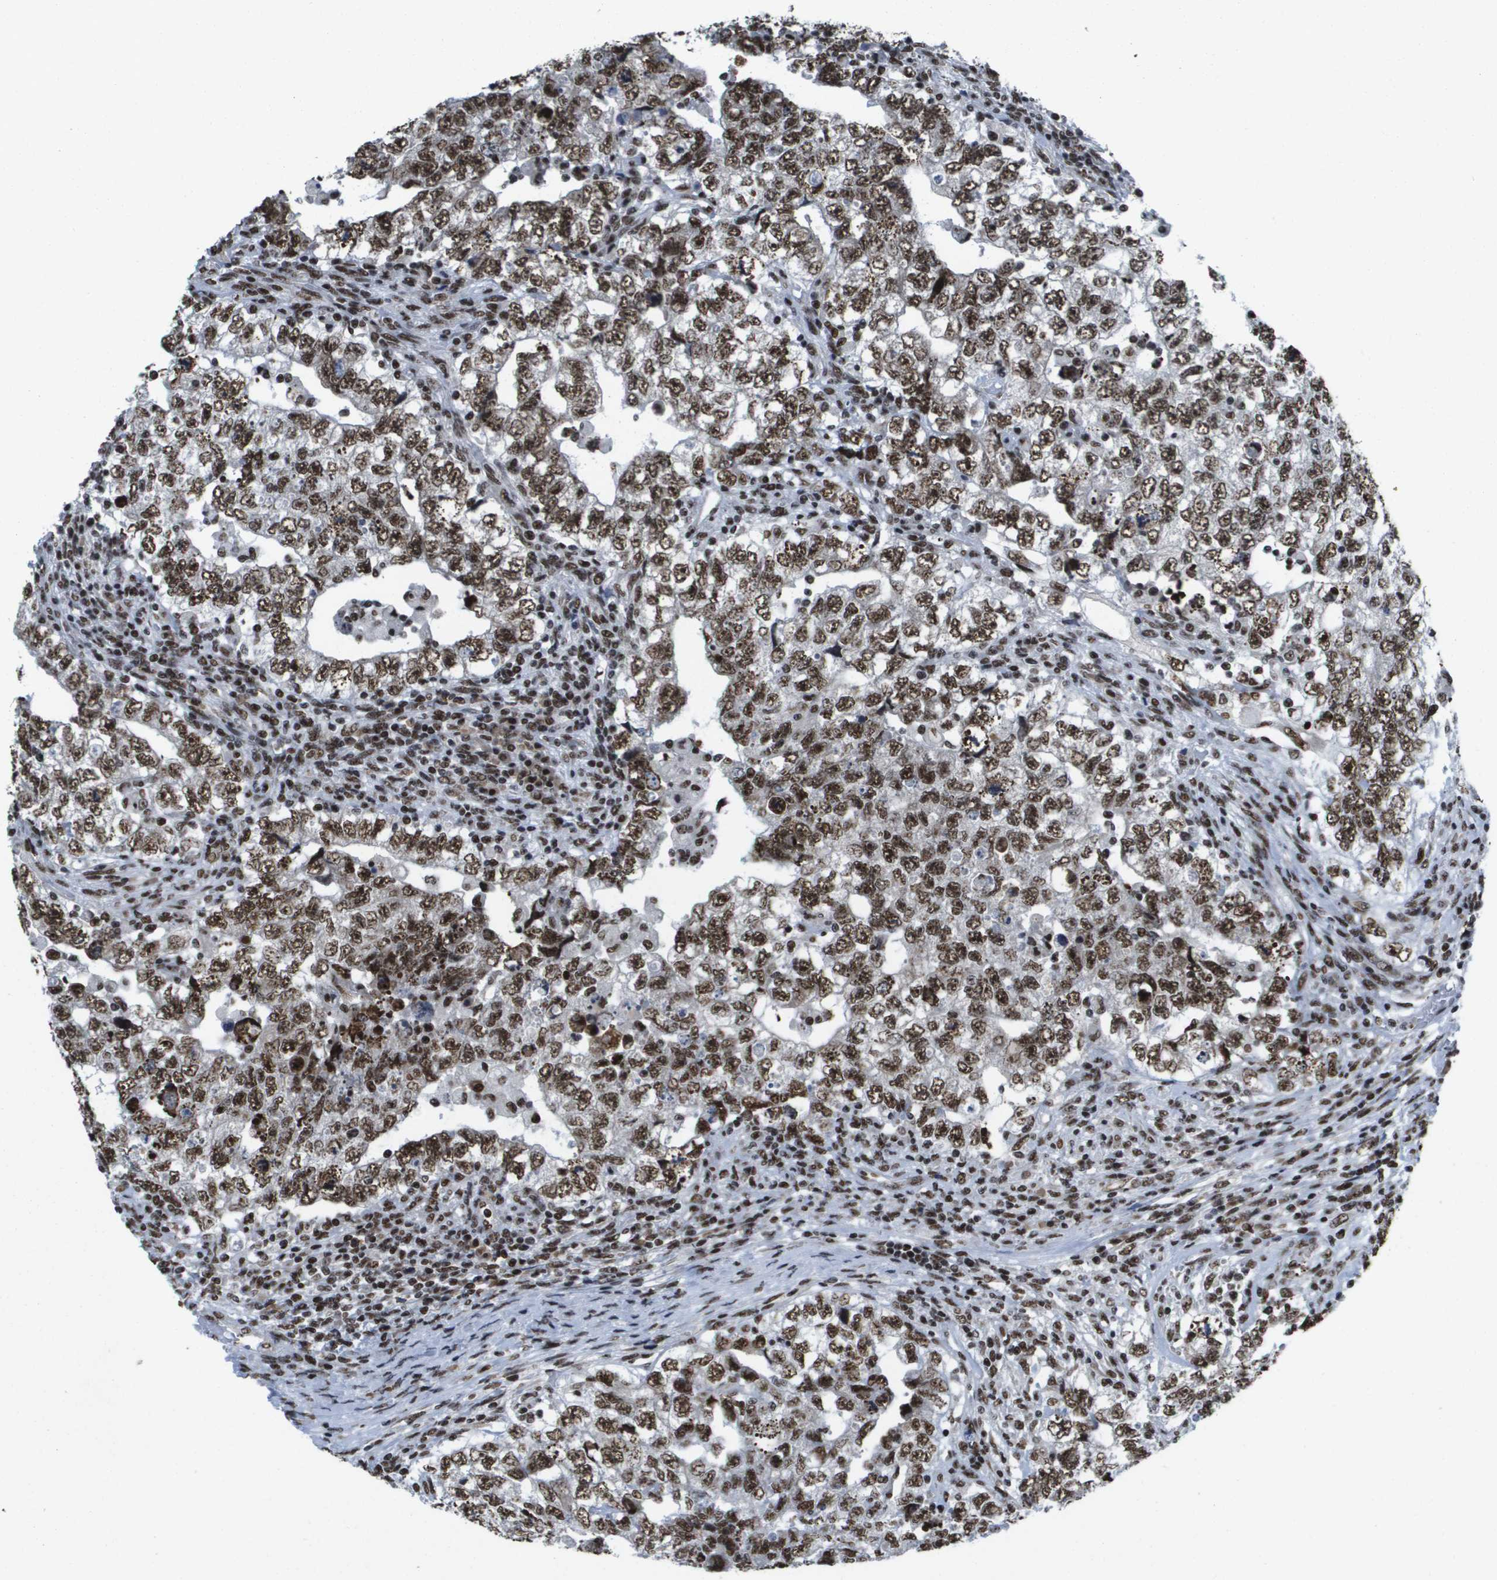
{"staining": {"intensity": "strong", "quantity": ">75%", "location": "nuclear"}, "tissue": "testis cancer", "cell_type": "Tumor cells", "image_type": "cancer", "snomed": [{"axis": "morphology", "description": "Carcinoma, Embryonal, NOS"}, {"axis": "topography", "description": "Testis"}], "caption": "The histopathology image exhibits a brown stain indicating the presence of a protein in the nuclear of tumor cells in testis cancer.", "gene": "NSRP1", "patient": {"sex": "male", "age": 36}}